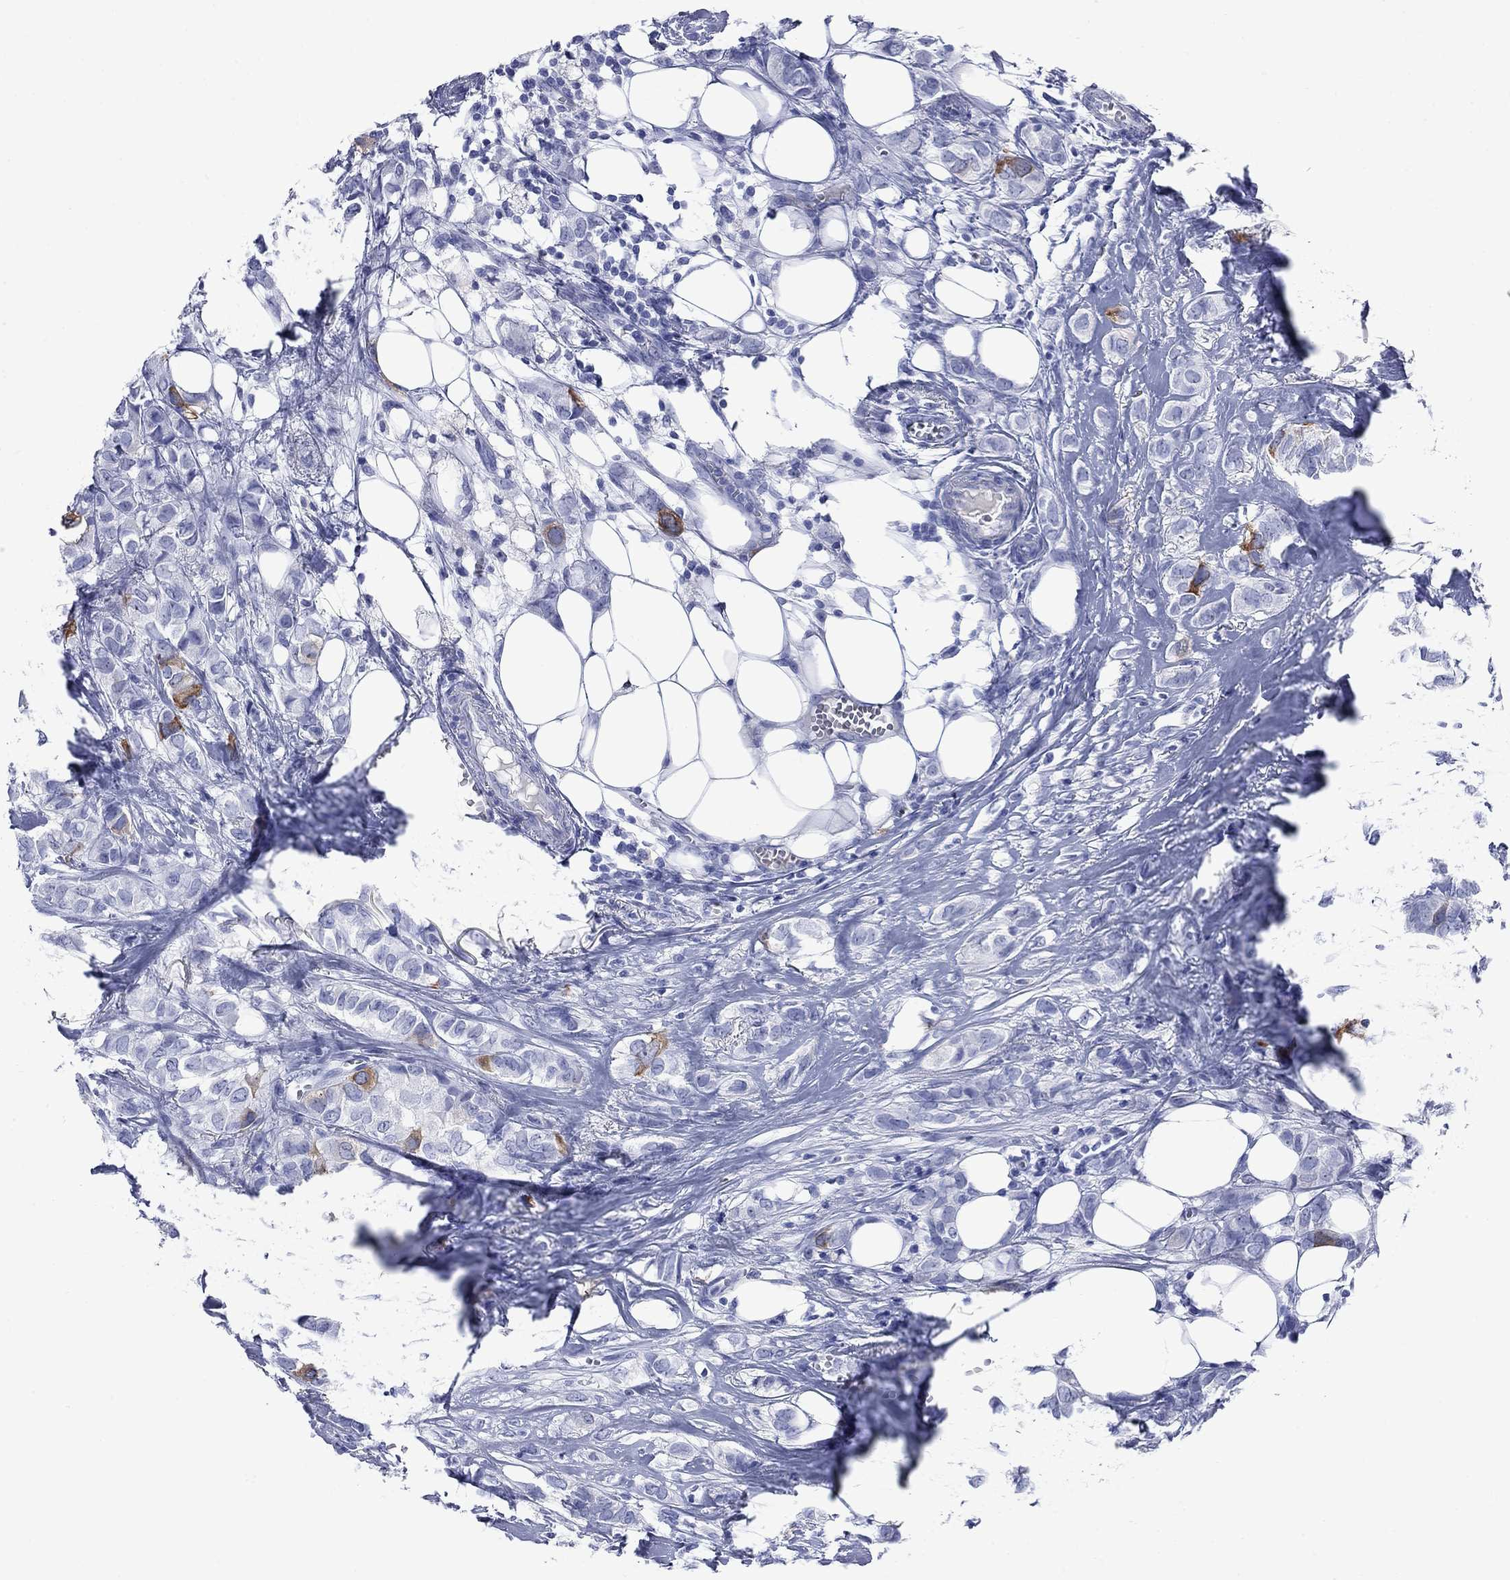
{"staining": {"intensity": "strong", "quantity": "<25%", "location": "cytoplasmic/membranous"}, "tissue": "breast cancer", "cell_type": "Tumor cells", "image_type": "cancer", "snomed": [{"axis": "morphology", "description": "Duct carcinoma"}, {"axis": "topography", "description": "Breast"}], "caption": "Breast intraductal carcinoma was stained to show a protein in brown. There is medium levels of strong cytoplasmic/membranous positivity in about <25% of tumor cells.", "gene": "TACC3", "patient": {"sex": "female", "age": 85}}